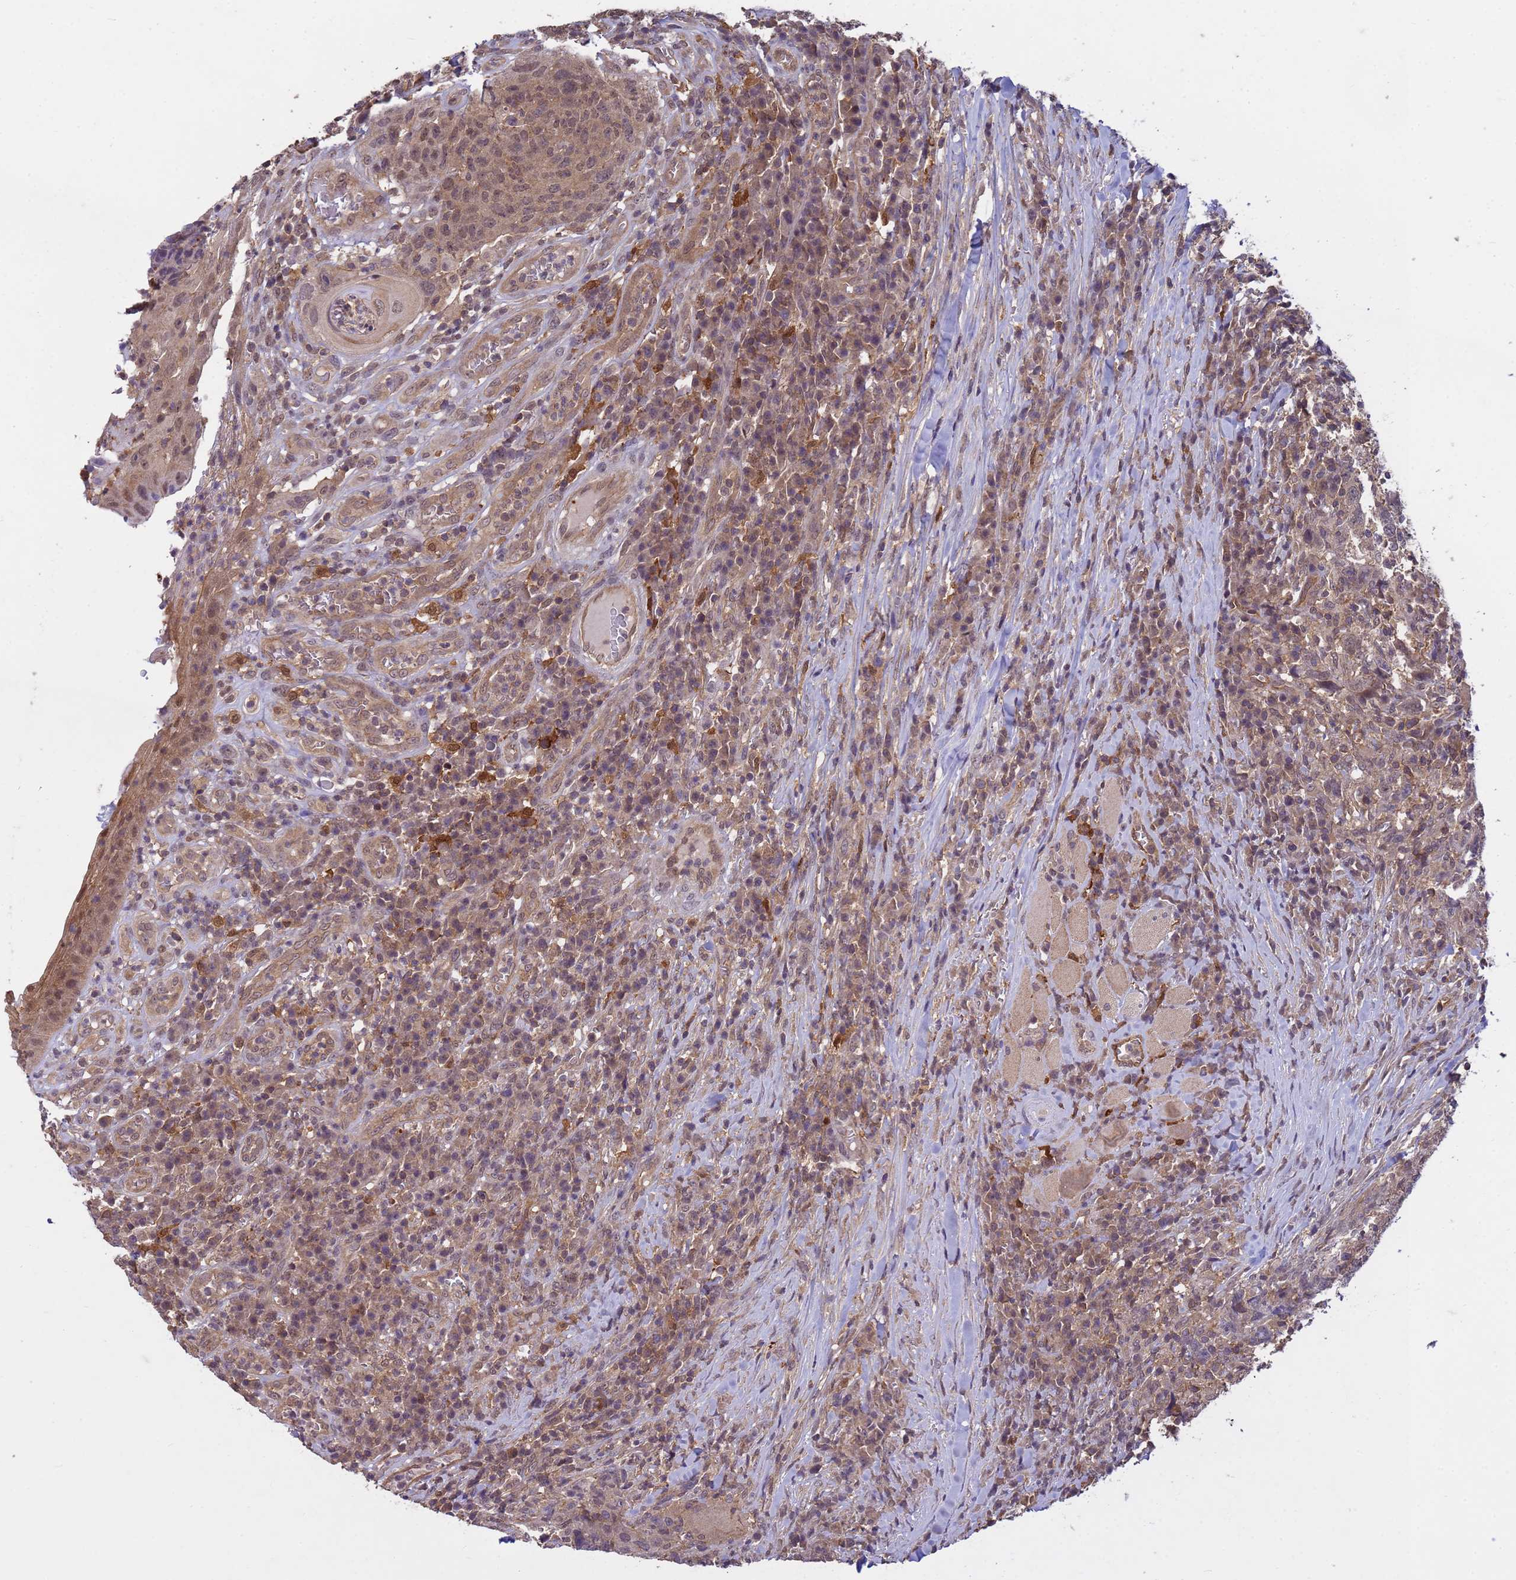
{"staining": {"intensity": "weak", "quantity": ">75%", "location": "cytoplasmic/membranous,nuclear"}, "tissue": "head and neck cancer", "cell_type": "Tumor cells", "image_type": "cancer", "snomed": [{"axis": "morphology", "description": "Squamous cell carcinoma, NOS"}, {"axis": "topography", "description": "Head-Neck"}], "caption": "Protein staining demonstrates weak cytoplasmic/membranous and nuclear positivity in about >75% of tumor cells in head and neck cancer (squamous cell carcinoma). The protein is shown in brown color, while the nuclei are stained blue.", "gene": "NPEPPS", "patient": {"sex": "male", "age": 66}}